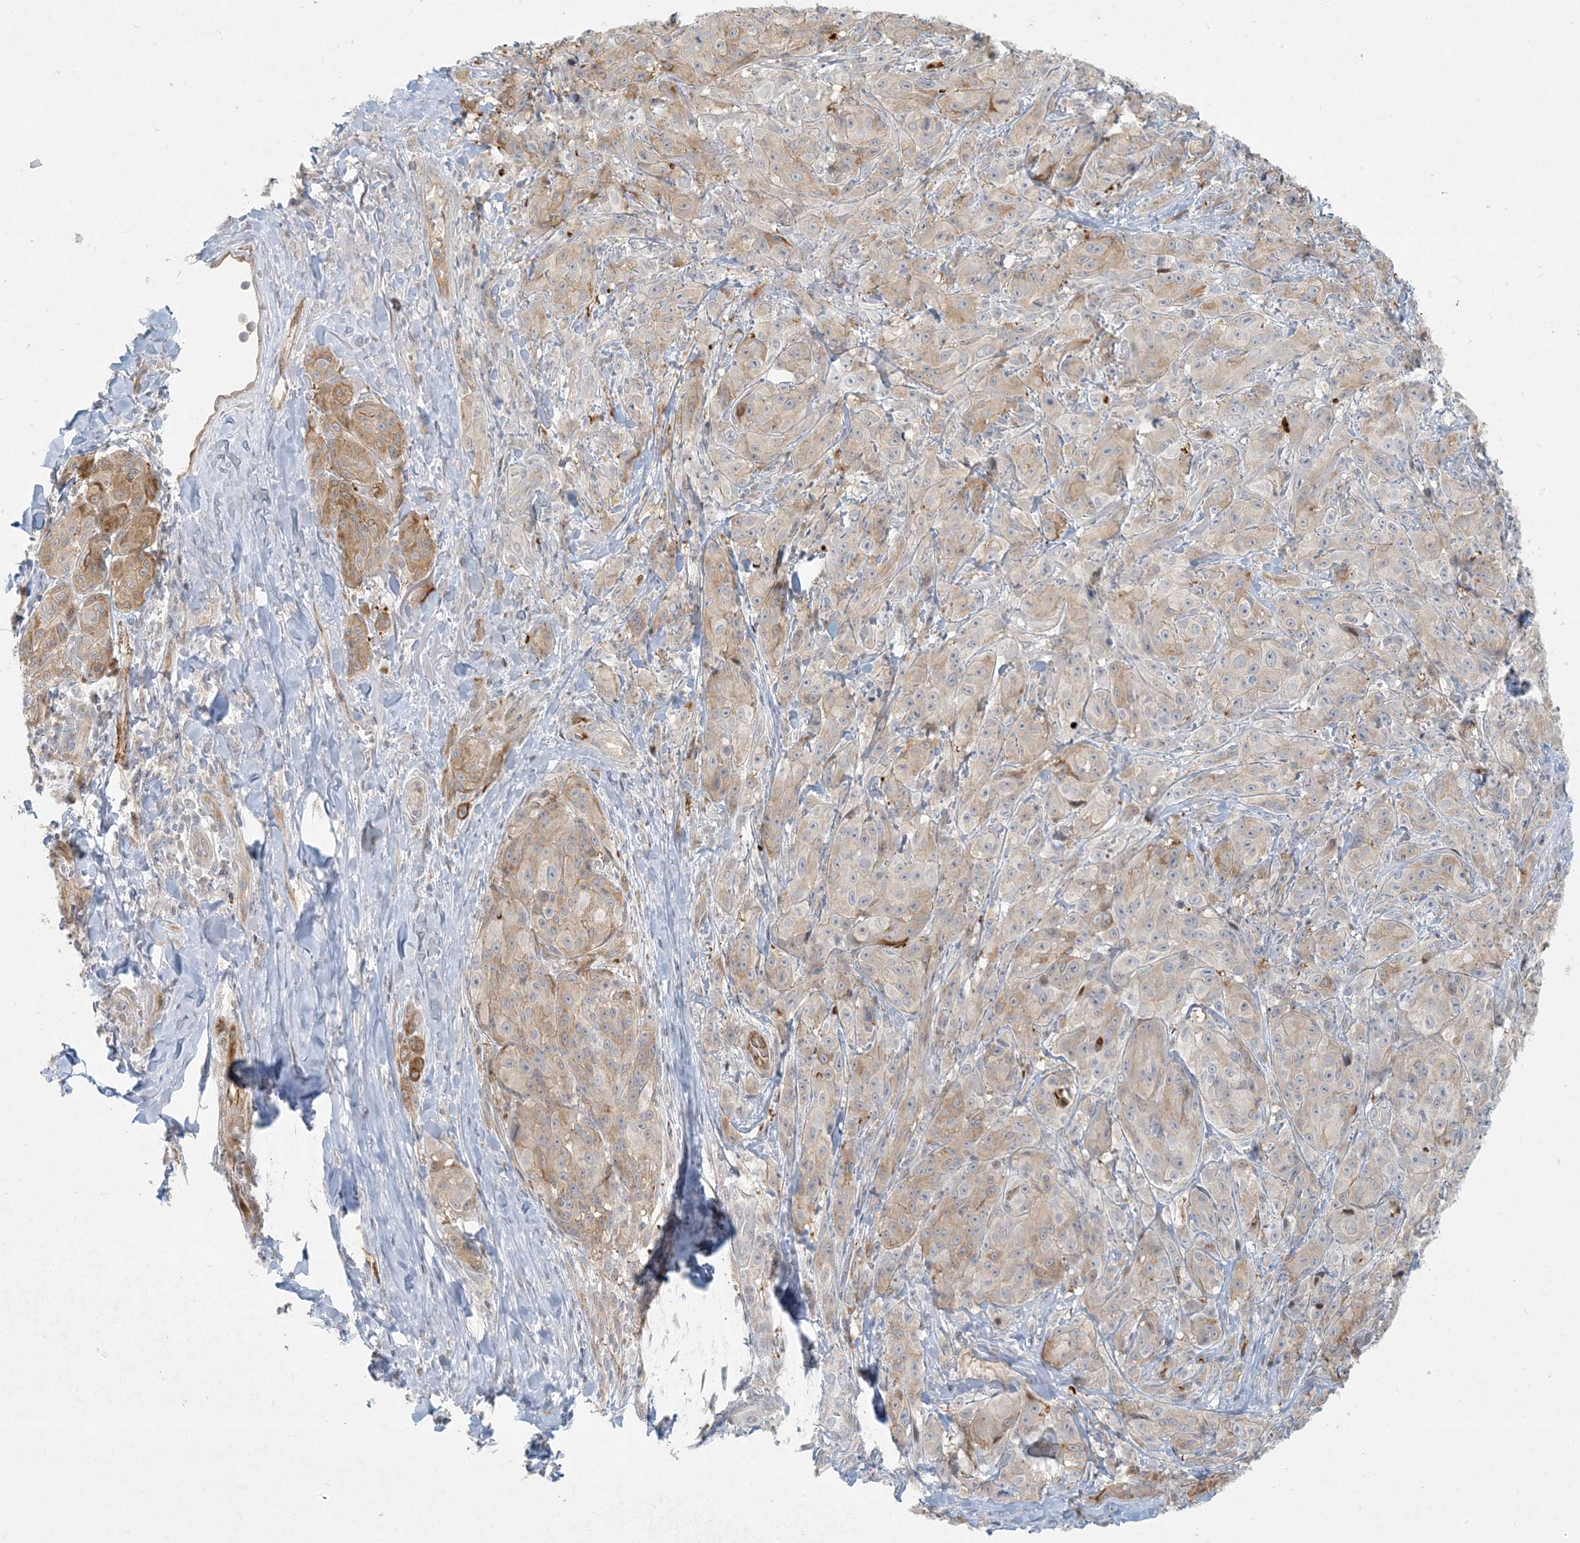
{"staining": {"intensity": "moderate", "quantity": "25%-75%", "location": "cytoplasmic/membranous"}, "tissue": "melanoma", "cell_type": "Tumor cells", "image_type": "cancer", "snomed": [{"axis": "morphology", "description": "Malignant melanoma, NOS"}, {"axis": "topography", "description": "Skin"}], "caption": "High-power microscopy captured an IHC histopathology image of melanoma, revealing moderate cytoplasmic/membranous staining in about 25%-75% of tumor cells.", "gene": "BCORL1", "patient": {"sex": "male", "age": 73}}